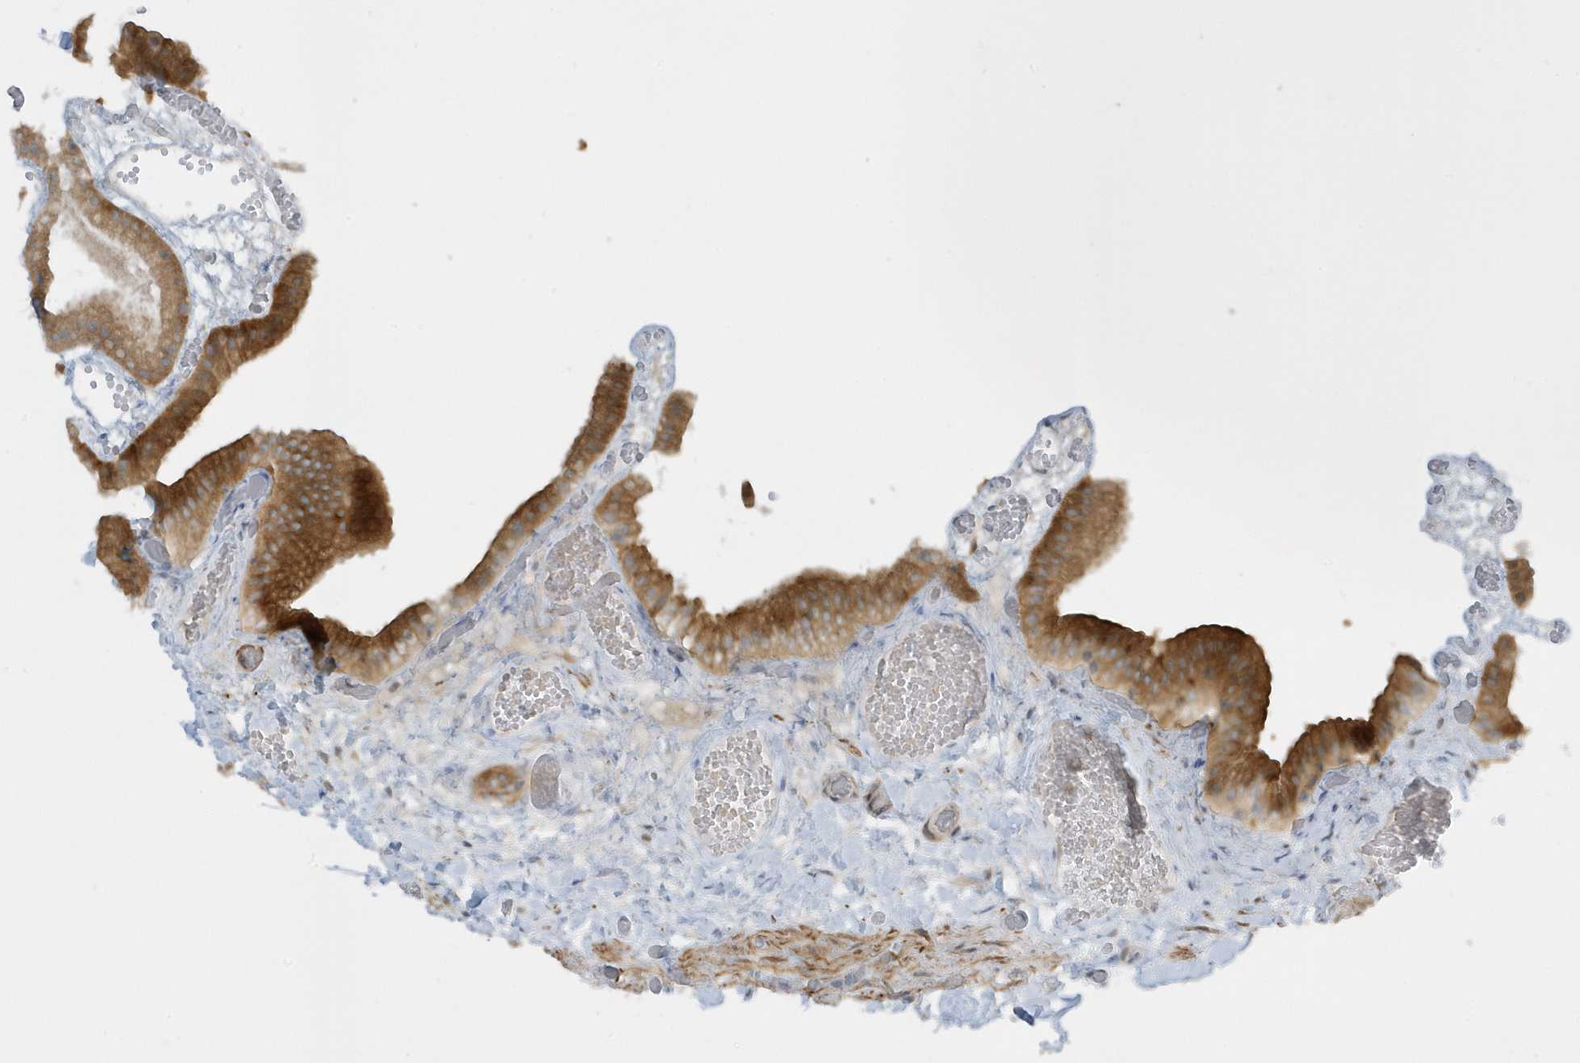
{"staining": {"intensity": "strong", "quantity": ">75%", "location": "cytoplasmic/membranous"}, "tissue": "gallbladder", "cell_type": "Glandular cells", "image_type": "normal", "snomed": [{"axis": "morphology", "description": "Normal tissue, NOS"}, {"axis": "topography", "description": "Gallbladder"}], "caption": "Gallbladder stained with DAB (3,3'-diaminobenzidine) IHC displays high levels of strong cytoplasmic/membranous positivity in approximately >75% of glandular cells.", "gene": "SCN3A", "patient": {"sex": "female", "age": 64}}